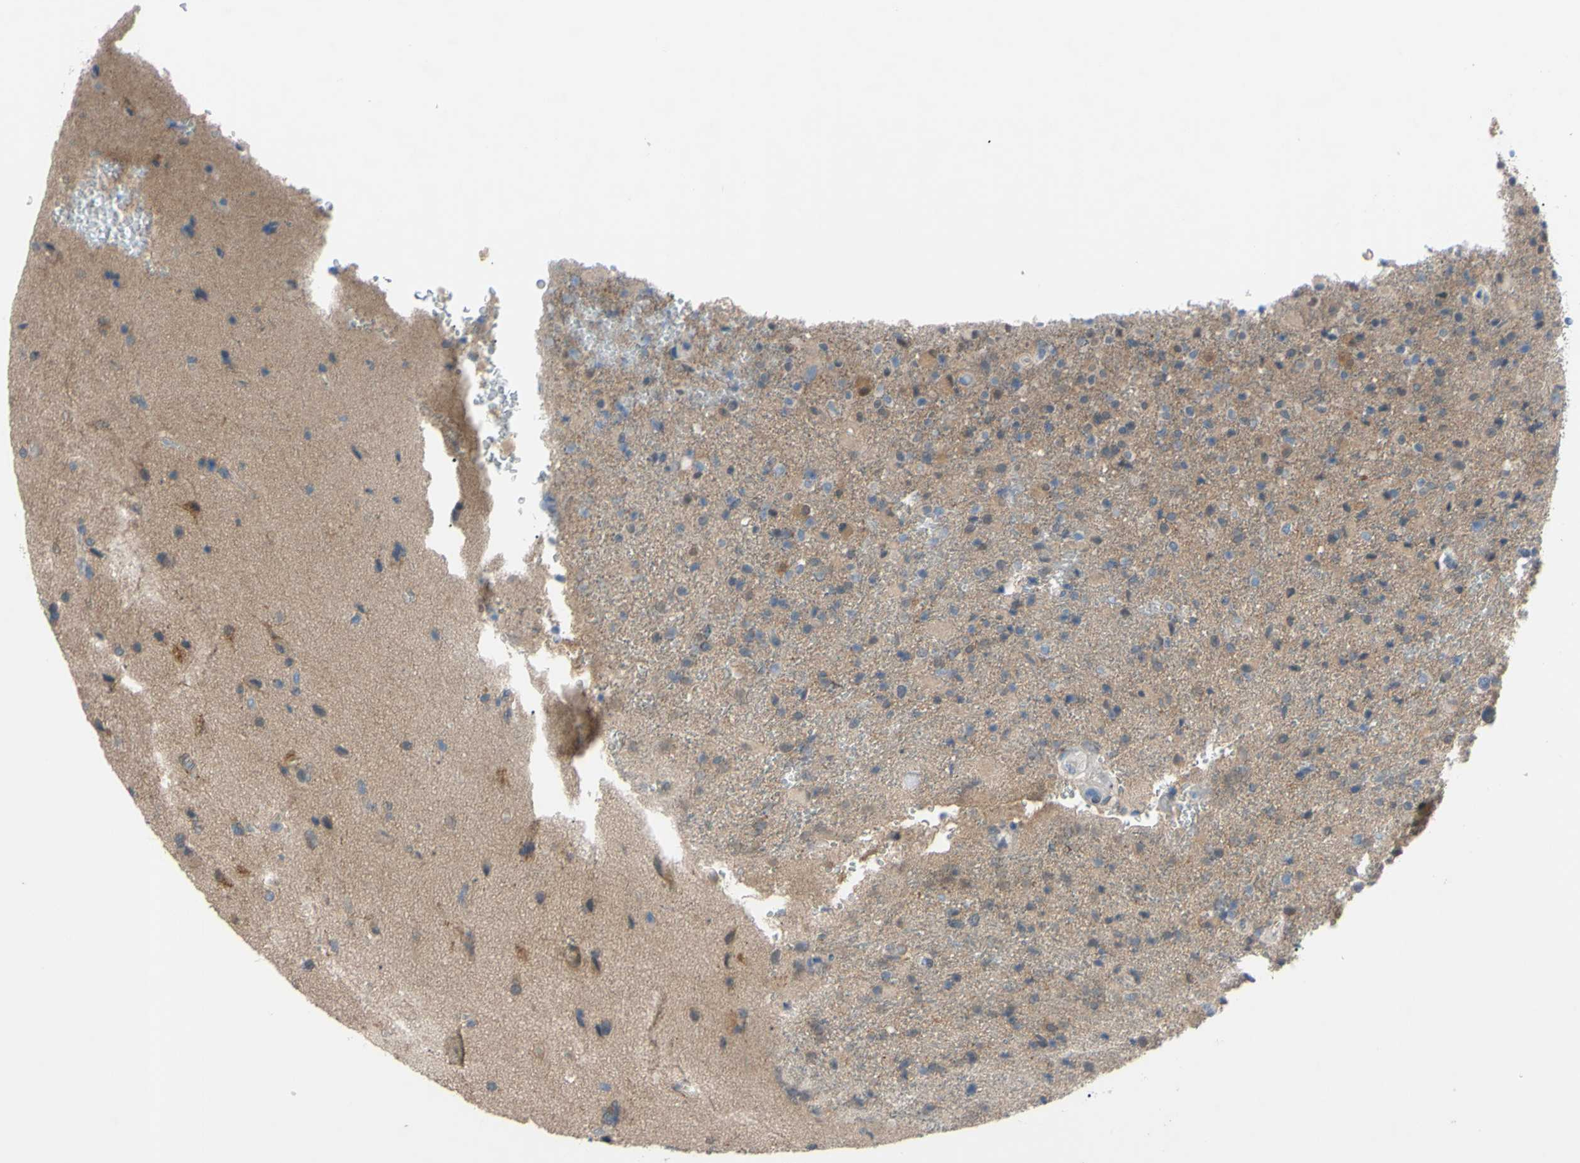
{"staining": {"intensity": "moderate", "quantity": "<25%", "location": "cytoplasmic/membranous"}, "tissue": "glioma", "cell_type": "Tumor cells", "image_type": "cancer", "snomed": [{"axis": "morphology", "description": "Glioma, malignant, High grade"}, {"axis": "topography", "description": "Brain"}], "caption": "Immunohistochemical staining of malignant glioma (high-grade) reveals moderate cytoplasmic/membranous protein staining in about <25% of tumor cells.", "gene": "NOL3", "patient": {"sex": "male", "age": 71}}